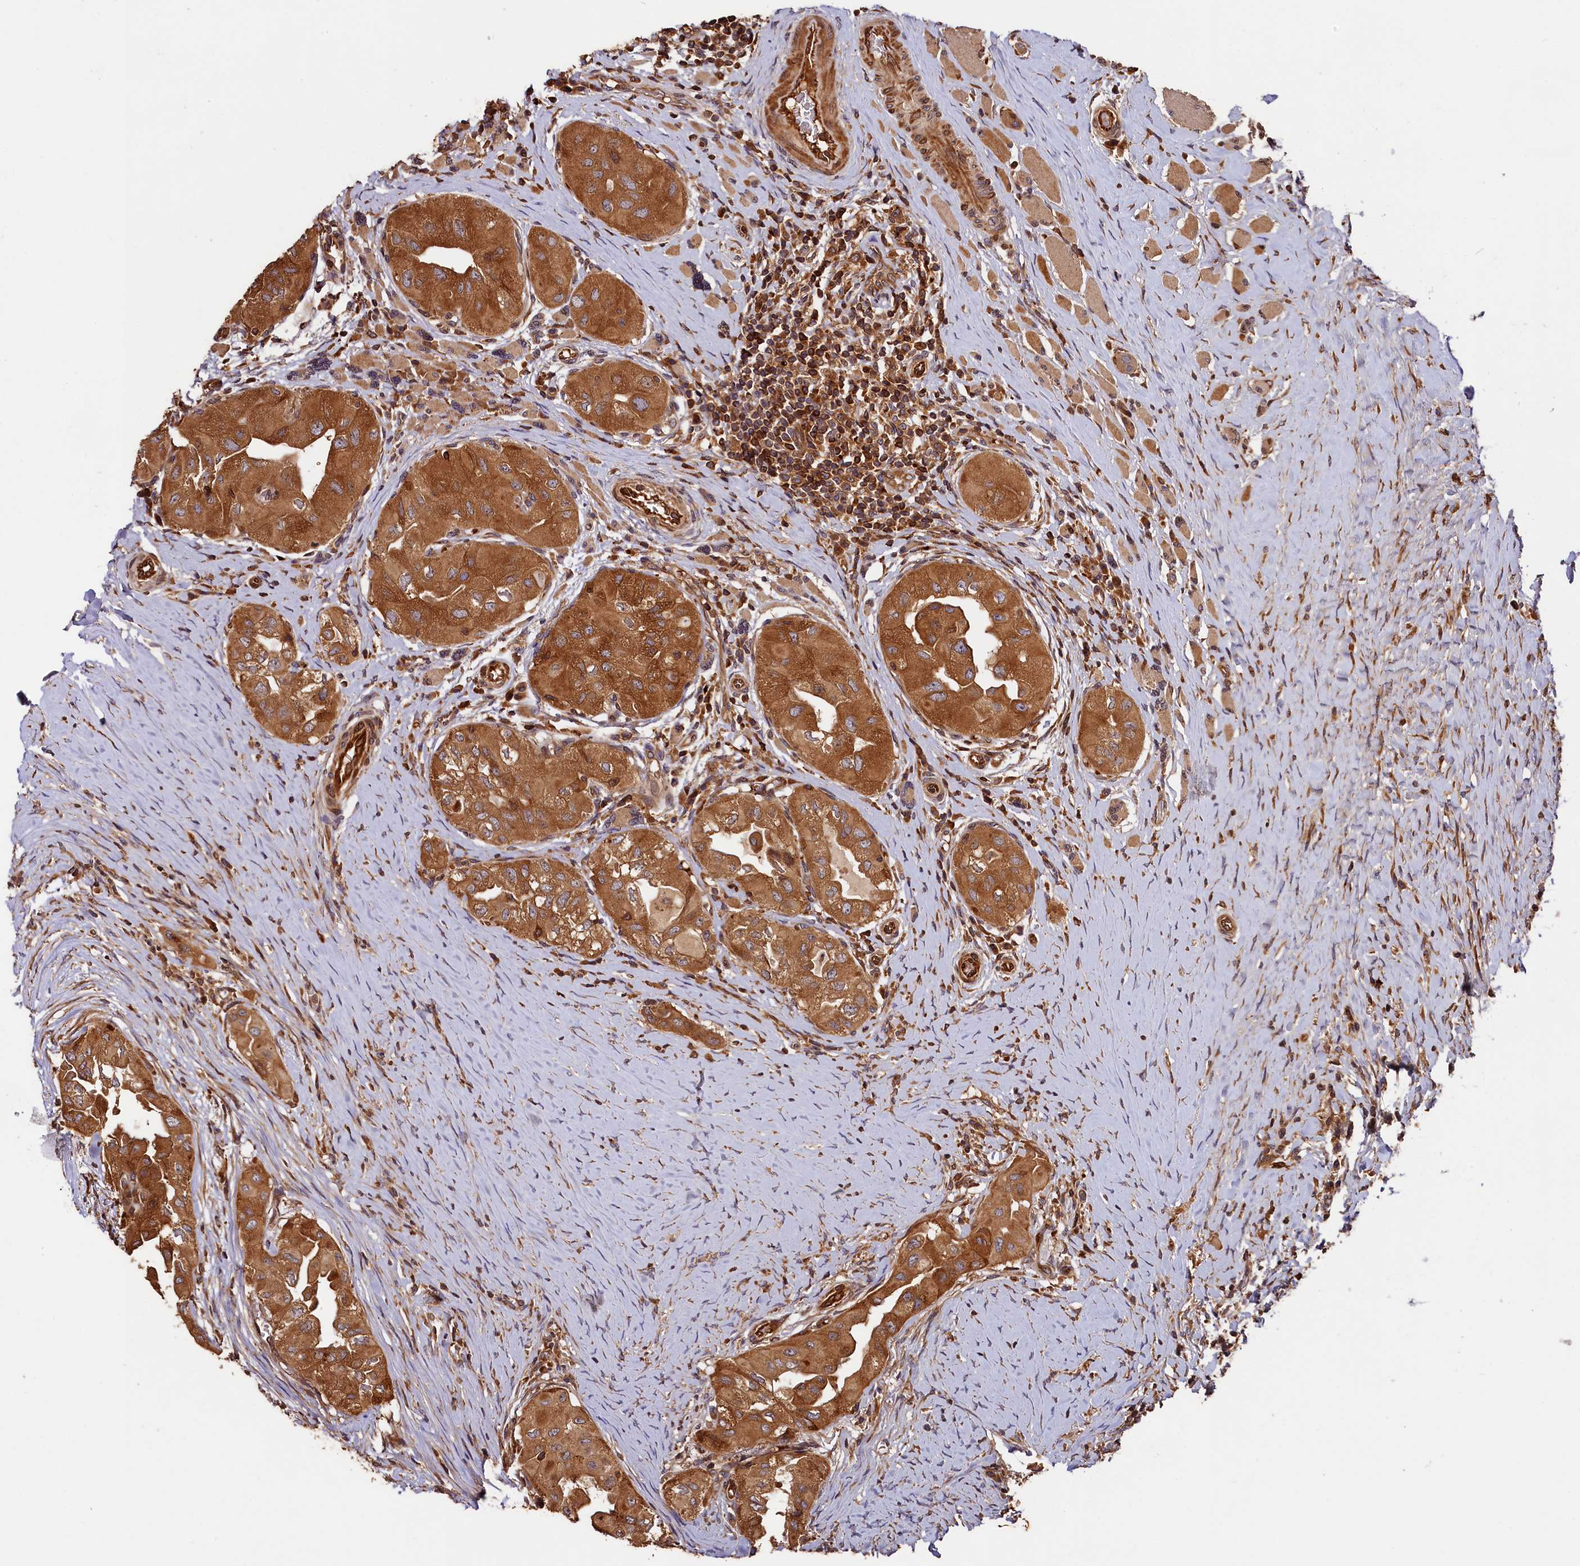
{"staining": {"intensity": "strong", "quantity": ">75%", "location": "cytoplasmic/membranous"}, "tissue": "thyroid cancer", "cell_type": "Tumor cells", "image_type": "cancer", "snomed": [{"axis": "morphology", "description": "Papillary adenocarcinoma, NOS"}, {"axis": "topography", "description": "Thyroid gland"}], "caption": "Protein expression analysis of human papillary adenocarcinoma (thyroid) reveals strong cytoplasmic/membranous staining in about >75% of tumor cells.", "gene": "HMOX2", "patient": {"sex": "female", "age": 59}}